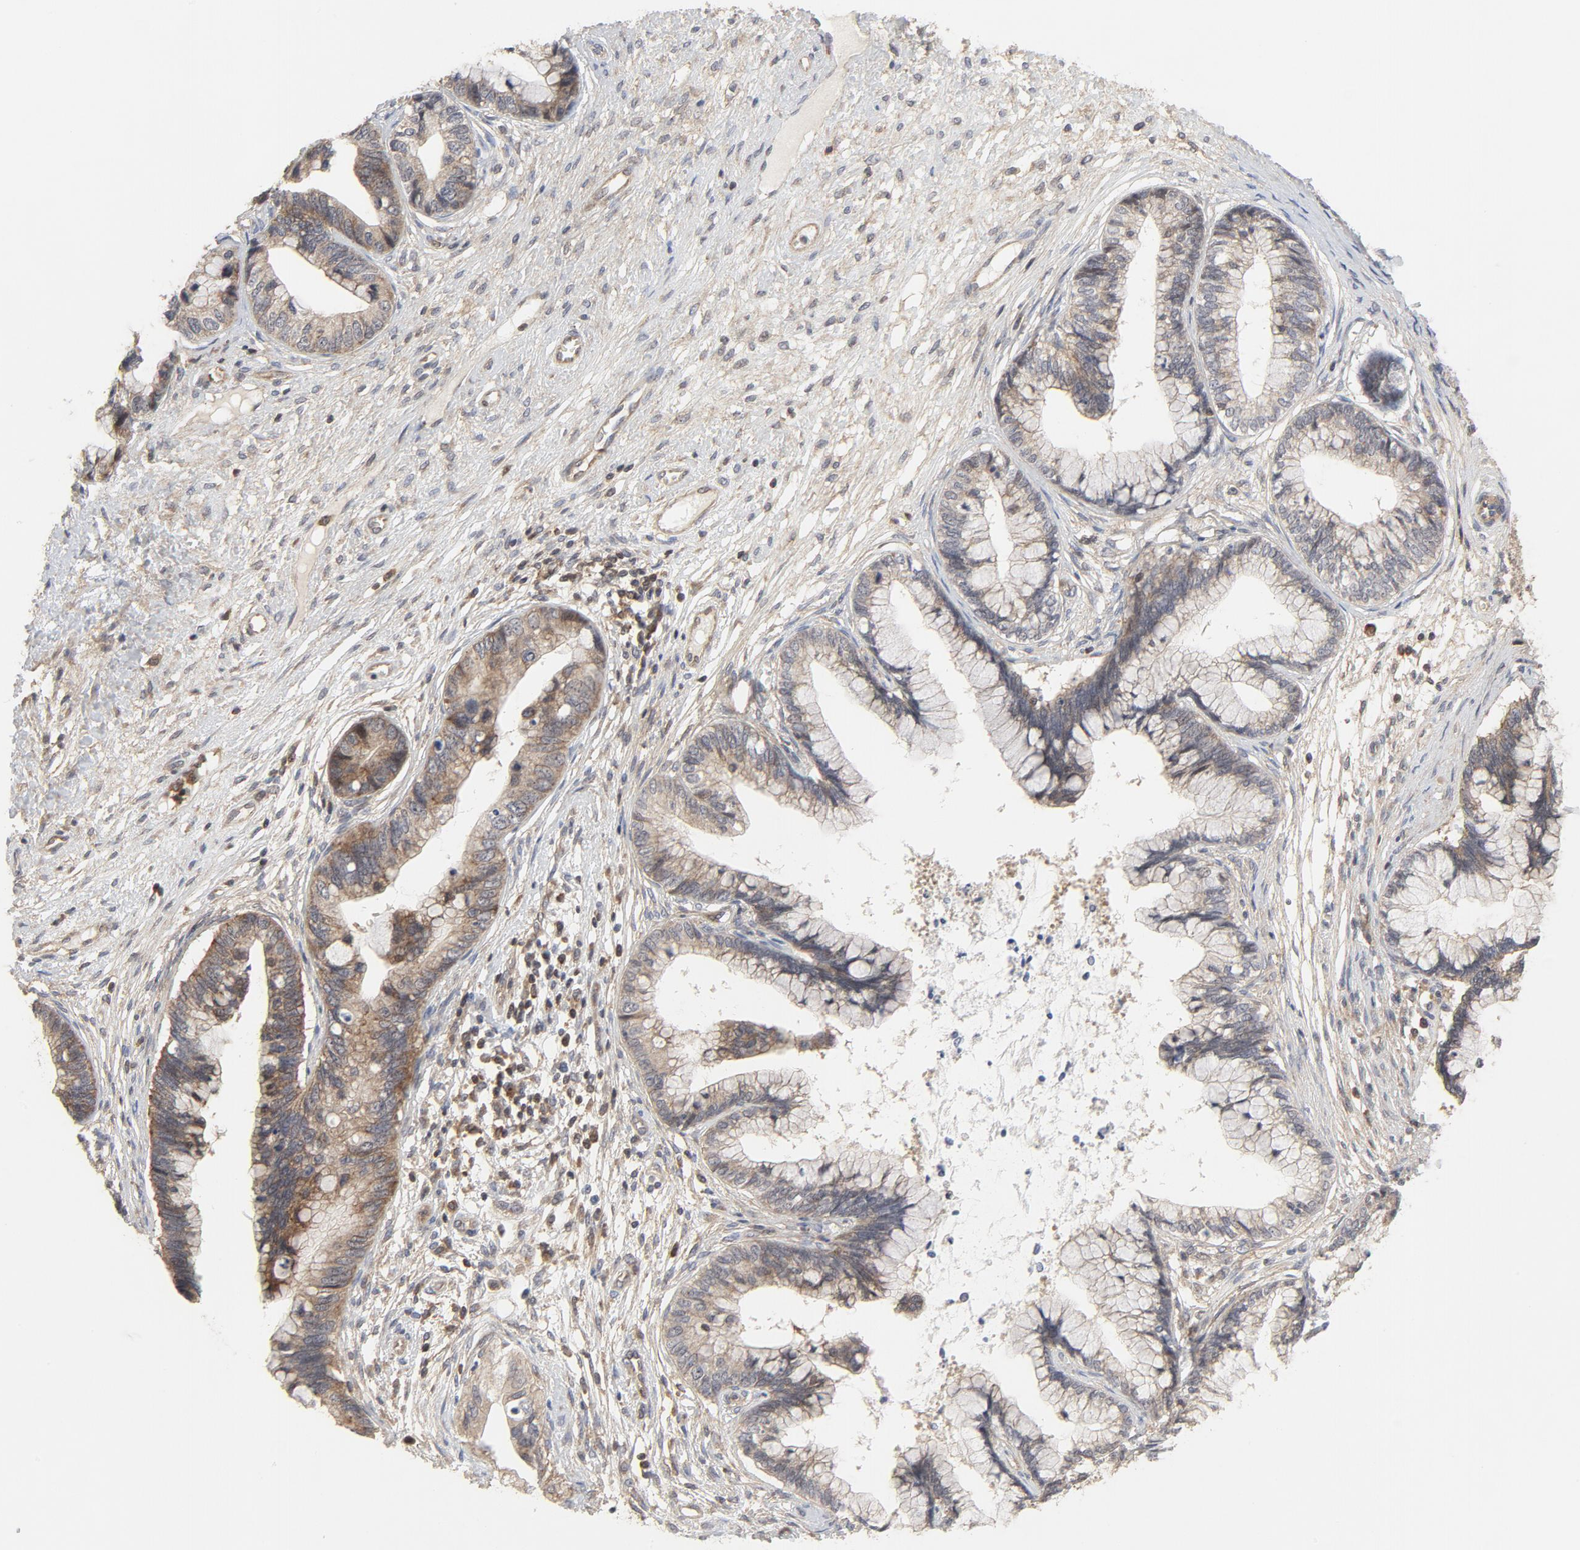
{"staining": {"intensity": "weak", "quantity": ">75%", "location": "cytoplasmic/membranous"}, "tissue": "cervical cancer", "cell_type": "Tumor cells", "image_type": "cancer", "snomed": [{"axis": "morphology", "description": "Adenocarcinoma, NOS"}, {"axis": "topography", "description": "Cervix"}], "caption": "Weak cytoplasmic/membranous positivity is identified in about >75% of tumor cells in adenocarcinoma (cervical).", "gene": "MAP2K7", "patient": {"sex": "female", "age": 44}}